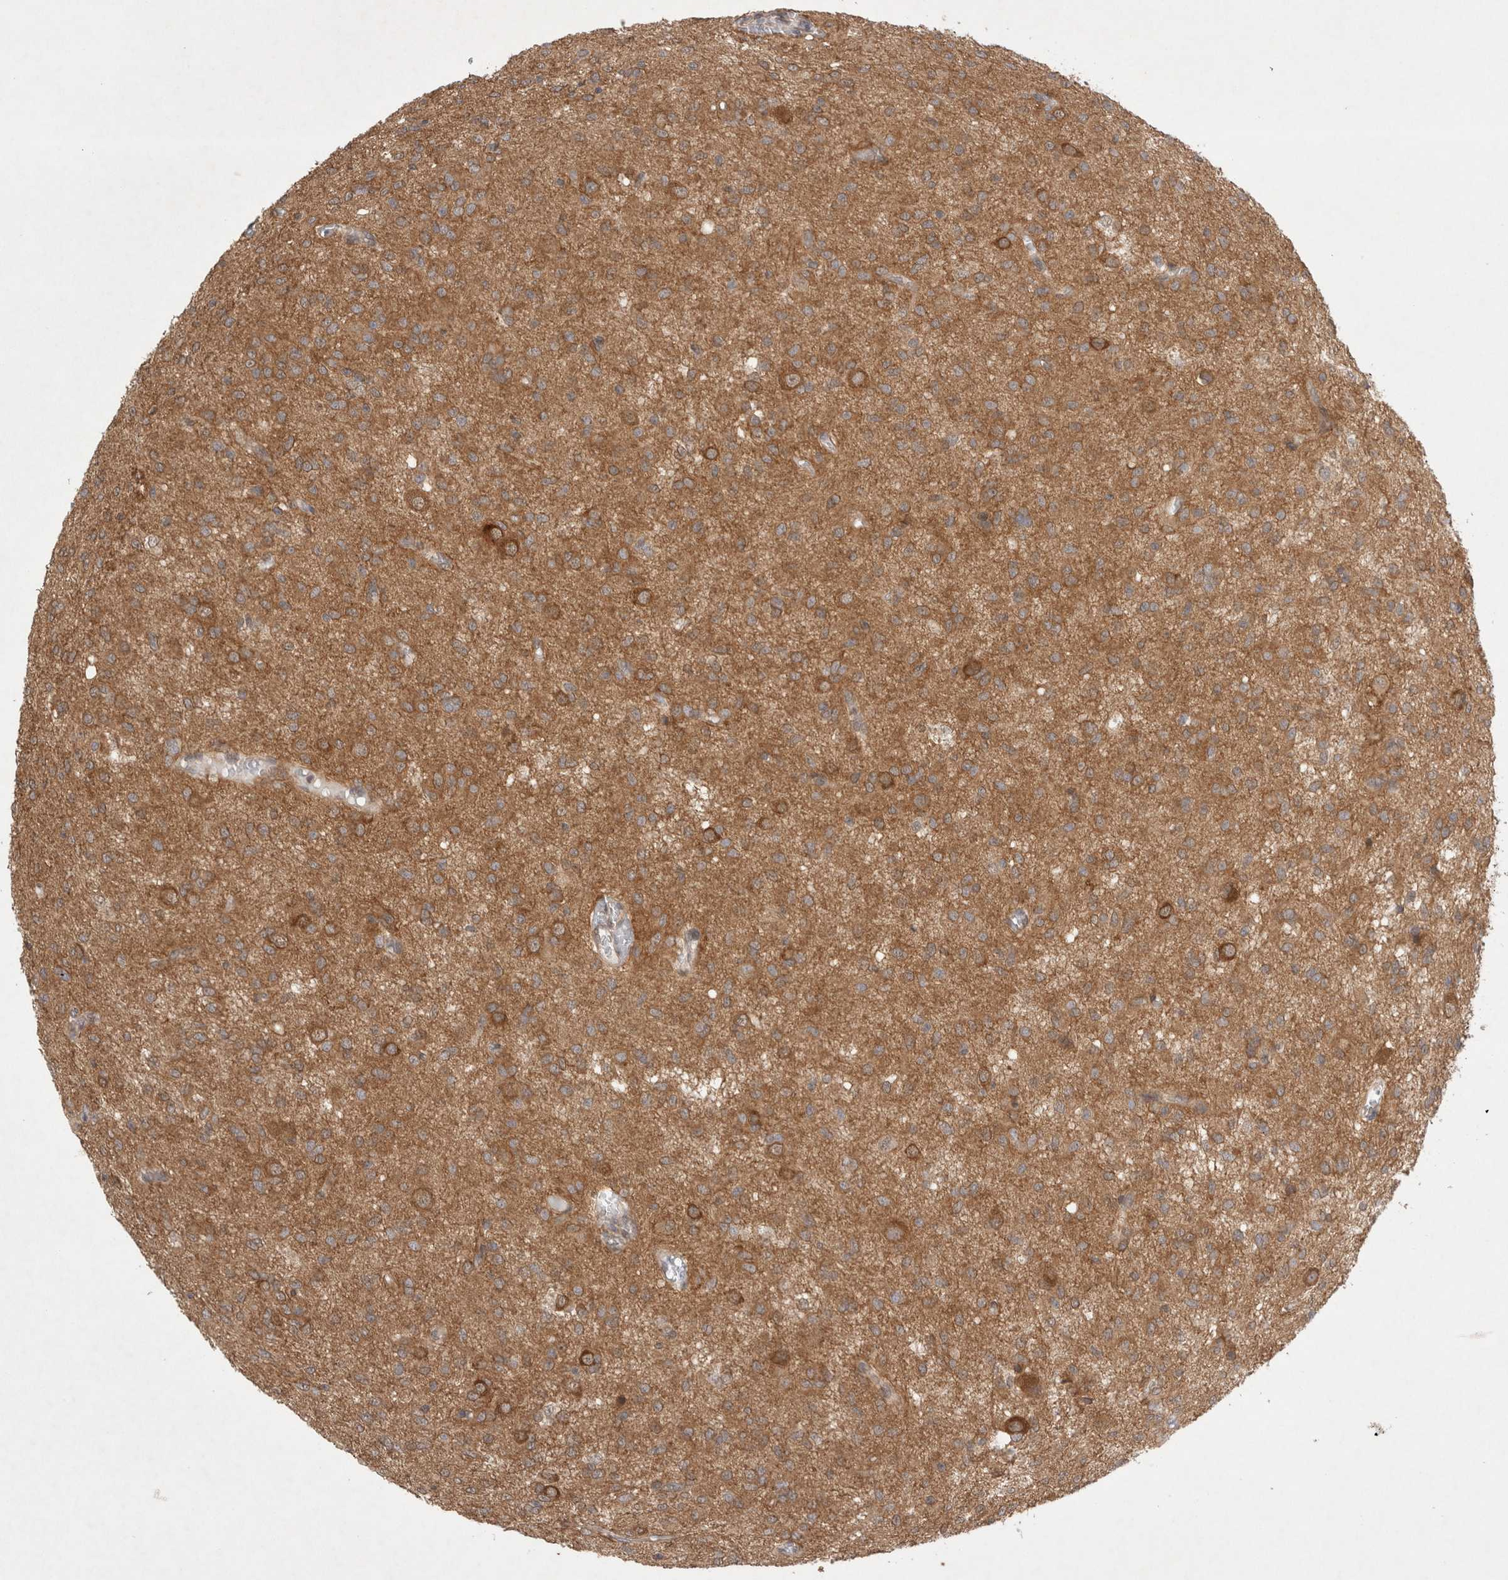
{"staining": {"intensity": "moderate", "quantity": ">75%", "location": "cytoplasmic/membranous"}, "tissue": "glioma", "cell_type": "Tumor cells", "image_type": "cancer", "snomed": [{"axis": "morphology", "description": "Glioma, malignant, High grade"}, {"axis": "topography", "description": "Brain"}], "caption": "Immunohistochemical staining of human glioma shows medium levels of moderate cytoplasmic/membranous expression in approximately >75% of tumor cells. Immunohistochemistry (ihc) stains the protein of interest in brown and the nuclei are stained blue.", "gene": "WIPF2", "patient": {"sex": "female", "age": 59}}